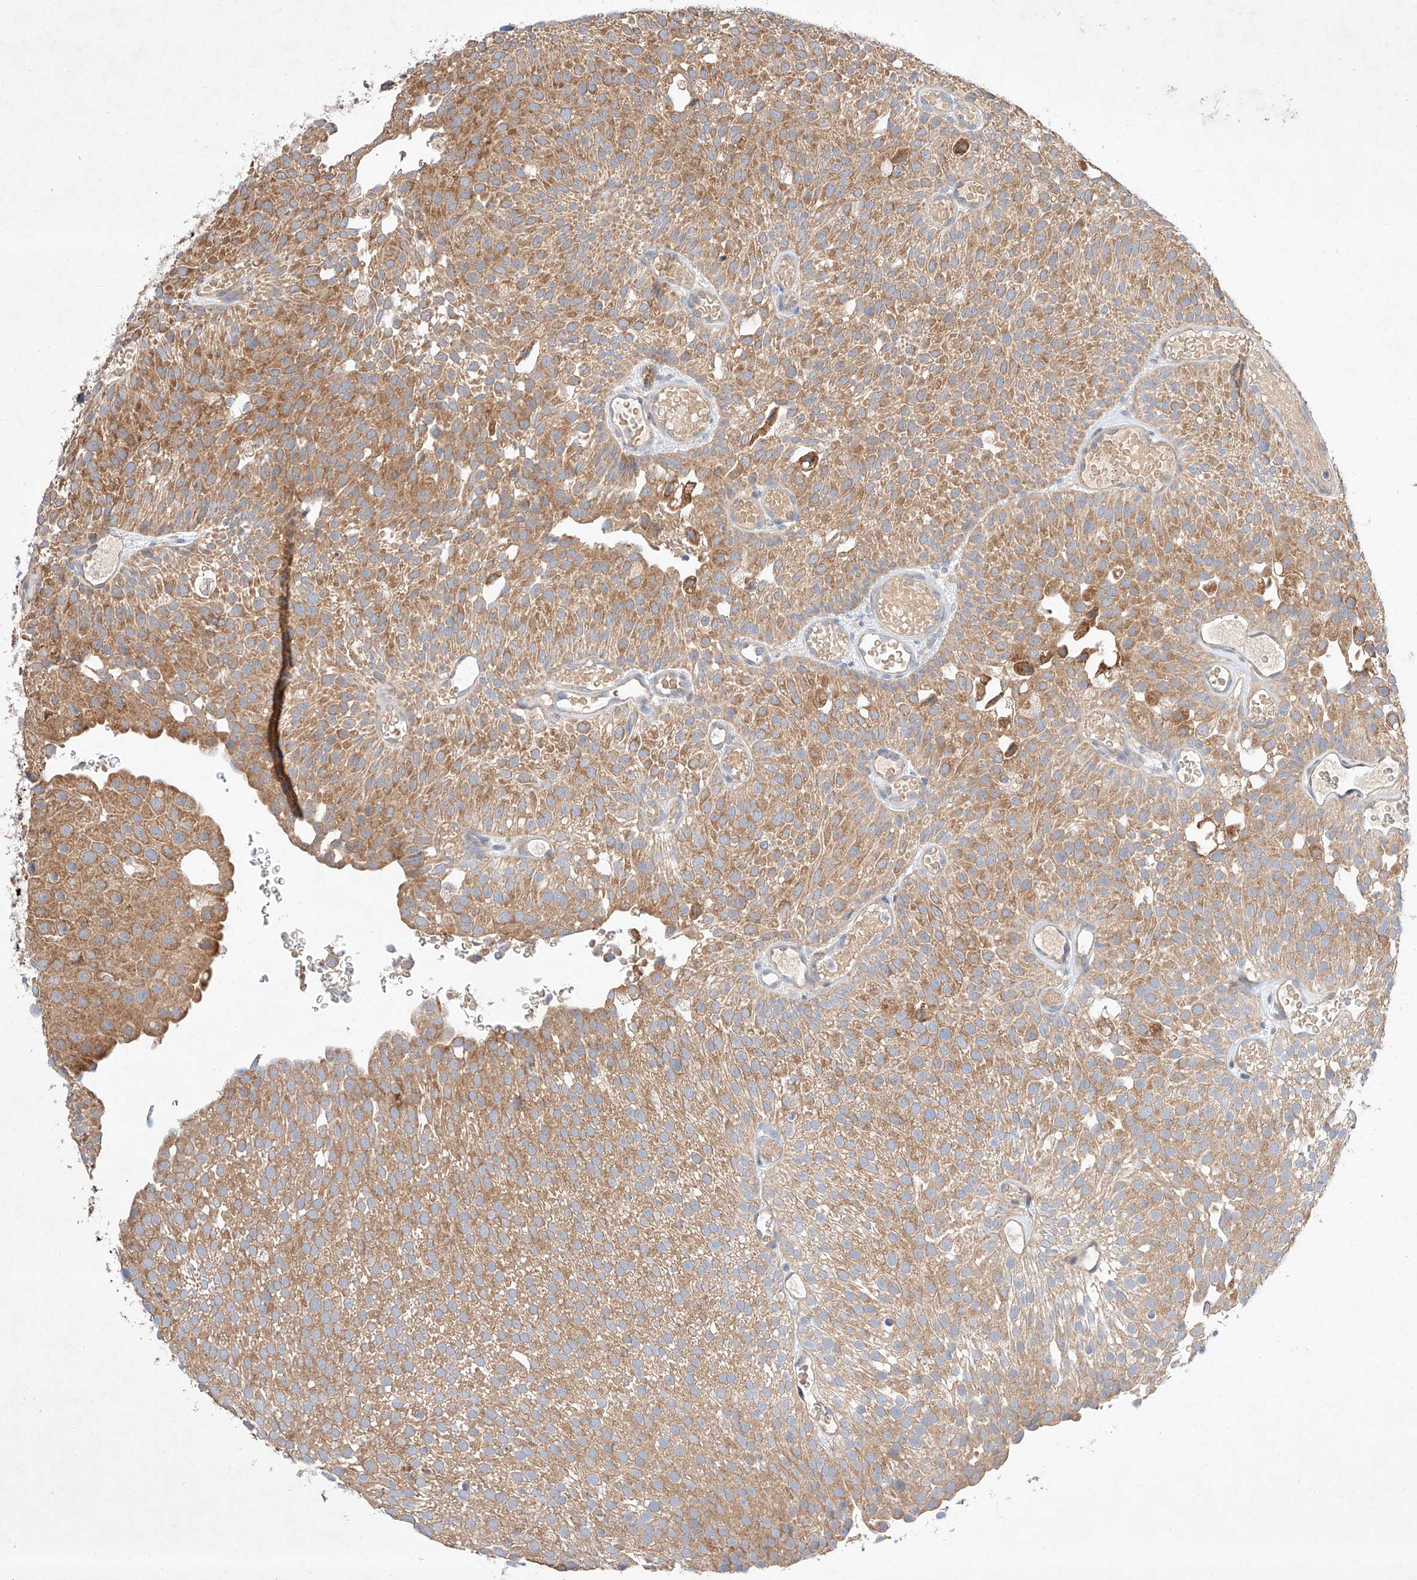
{"staining": {"intensity": "moderate", "quantity": ">75%", "location": "cytoplasmic/membranous"}, "tissue": "urothelial cancer", "cell_type": "Tumor cells", "image_type": "cancer", "snomed": [{"axis": "morphology", "description": "Urothelial carcinoma, Low grade"}, {"axis": "topography", "description": "Urinary bladder"}], "caption": "Protein expression by immunohistochemistry displays moderate cytoplasmic/membranous positivity in approximately >75% of tumor cells in urothelial carcinoma (low-grade). Using DAB (brown) and hematoxylin (blue) stains, captured at high magnification using brightfield microscopy.", "gene": "C6orf118", "patient": {"sex": "male", "age": 78}}